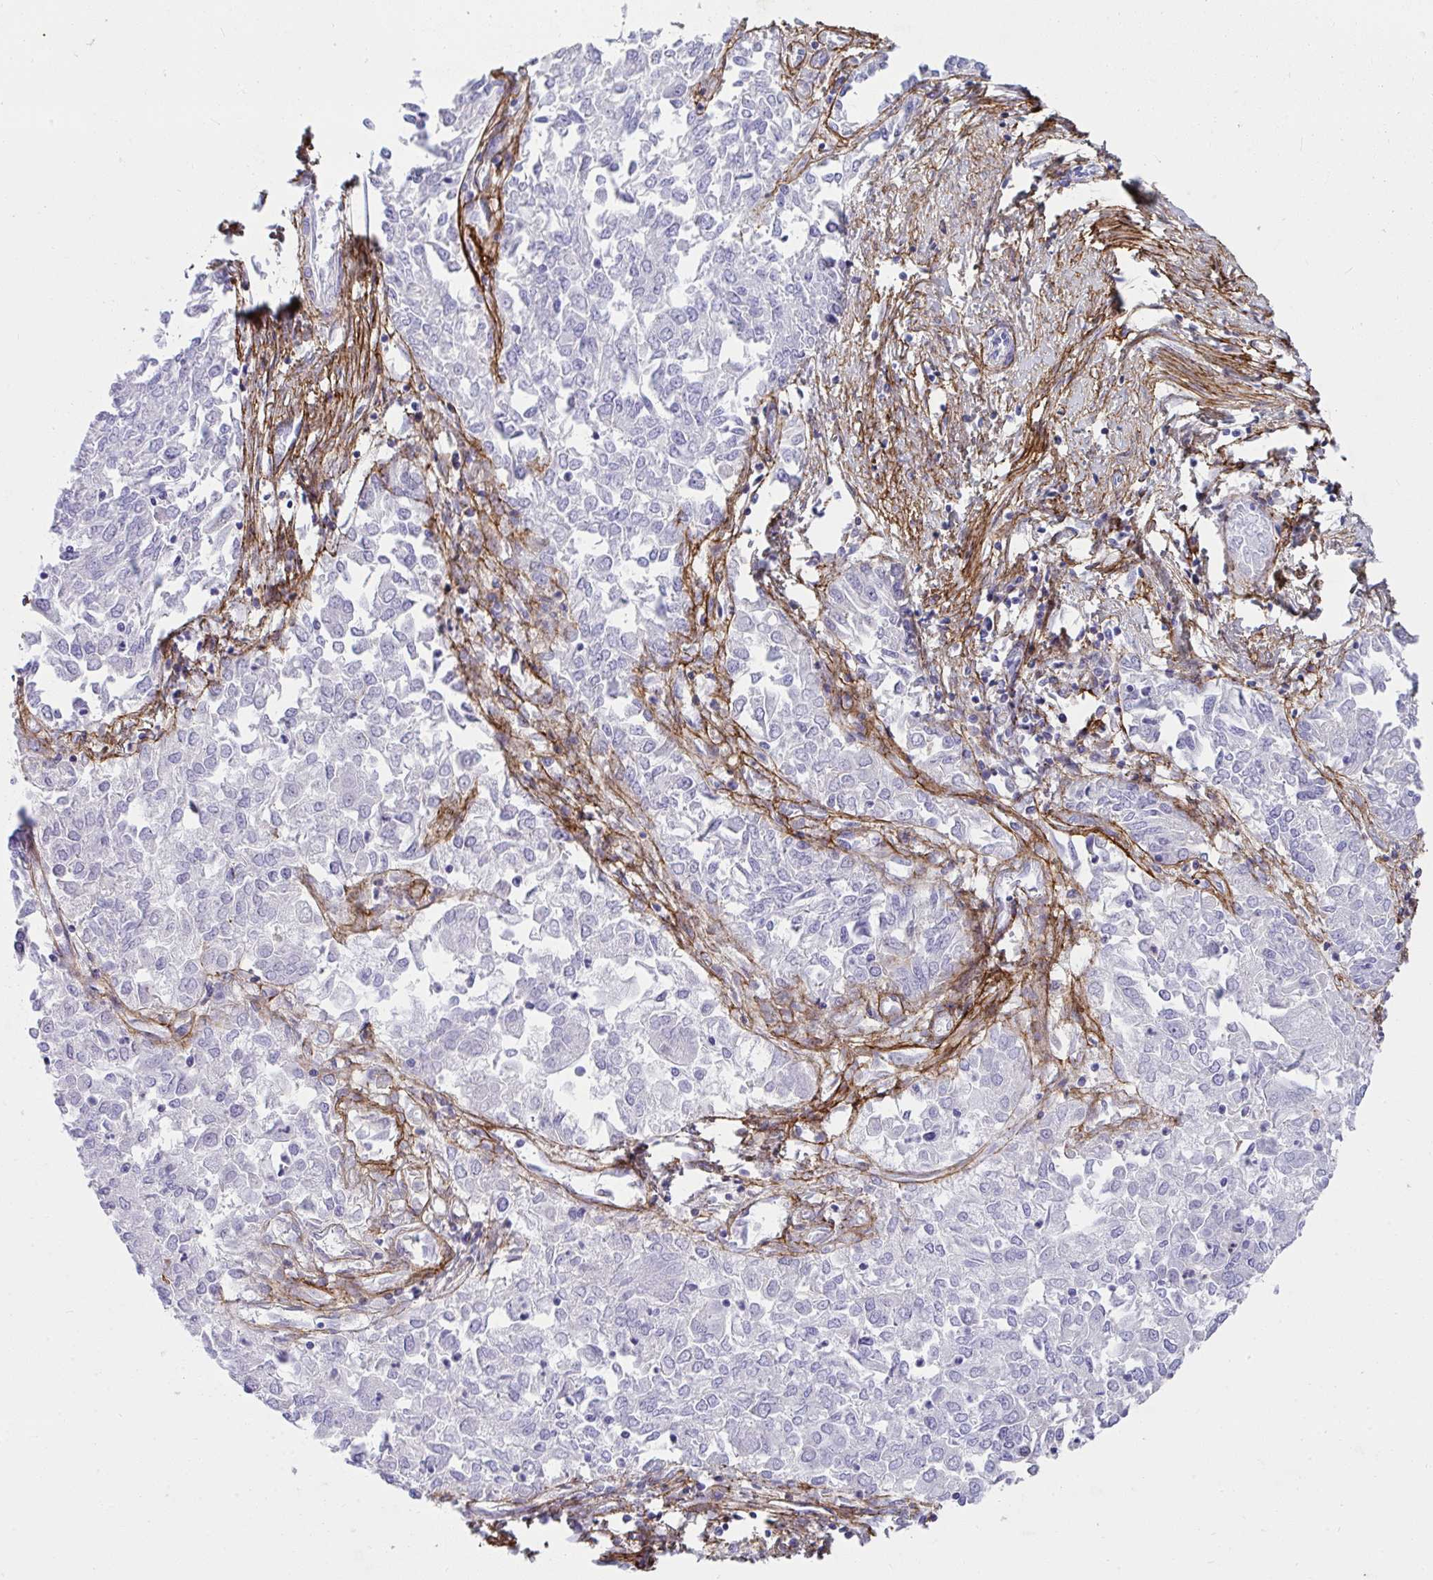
{"staining": {"intensity": "negative", "quantity": "none", "location": "none"}, "tissue": "endometrial cancer", "cell_type": "Tumor cells", "image_type": "cancer", "snomed": [{"axis": "morphology", "description": "Adenocarcinoma, NOS"}, {"axis": "topography", "description": "Endometrium"}], "caption": "Tumor cells are negative for protein expression in human endometrial adenocarcinoma.", "gene": "LHFPL6", "patient": {"sex": "female", "age": 57}}